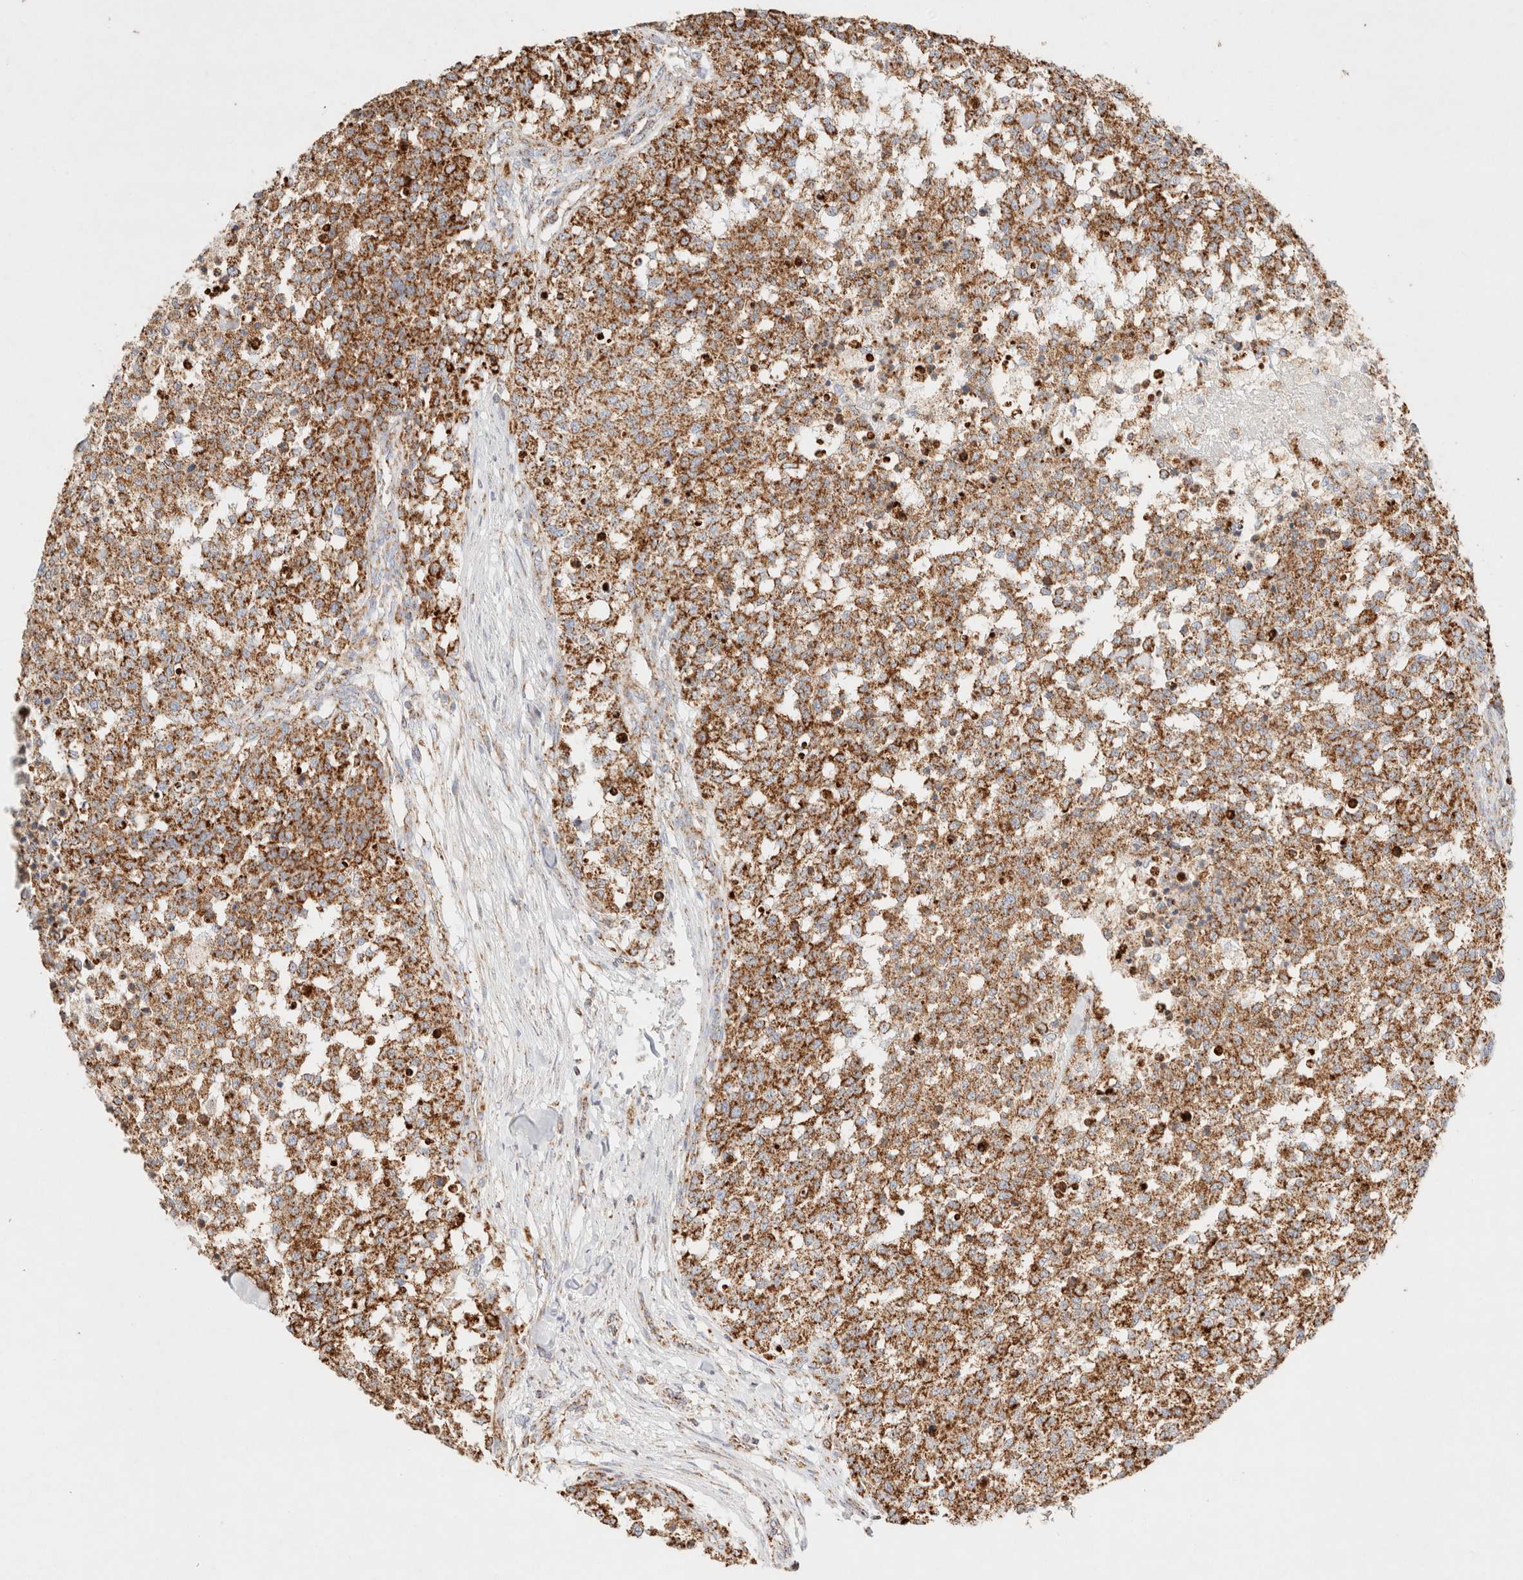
{"staining": {"intensity": "strong", "quantity": ">75%", "location": "cytoplasmic/membranous"}, "tissue": "testis cancer", "cell_type": "Tumor cells", "image_type": "cancer", "snomed": [{"axis": "morphology", "description": "Seminoma, NOS"}, {"axis": "topography", "description": "Testis"}], "caption": "DAB (3,3'-diaminobenzidine) immunohistochemical staining of testis cancer shows strong cytoplasmic/membranous protein staining in approximately >75% of tumor cells.", "gene": "PHB2", "patient": {"sex": "male", "age": 59}}